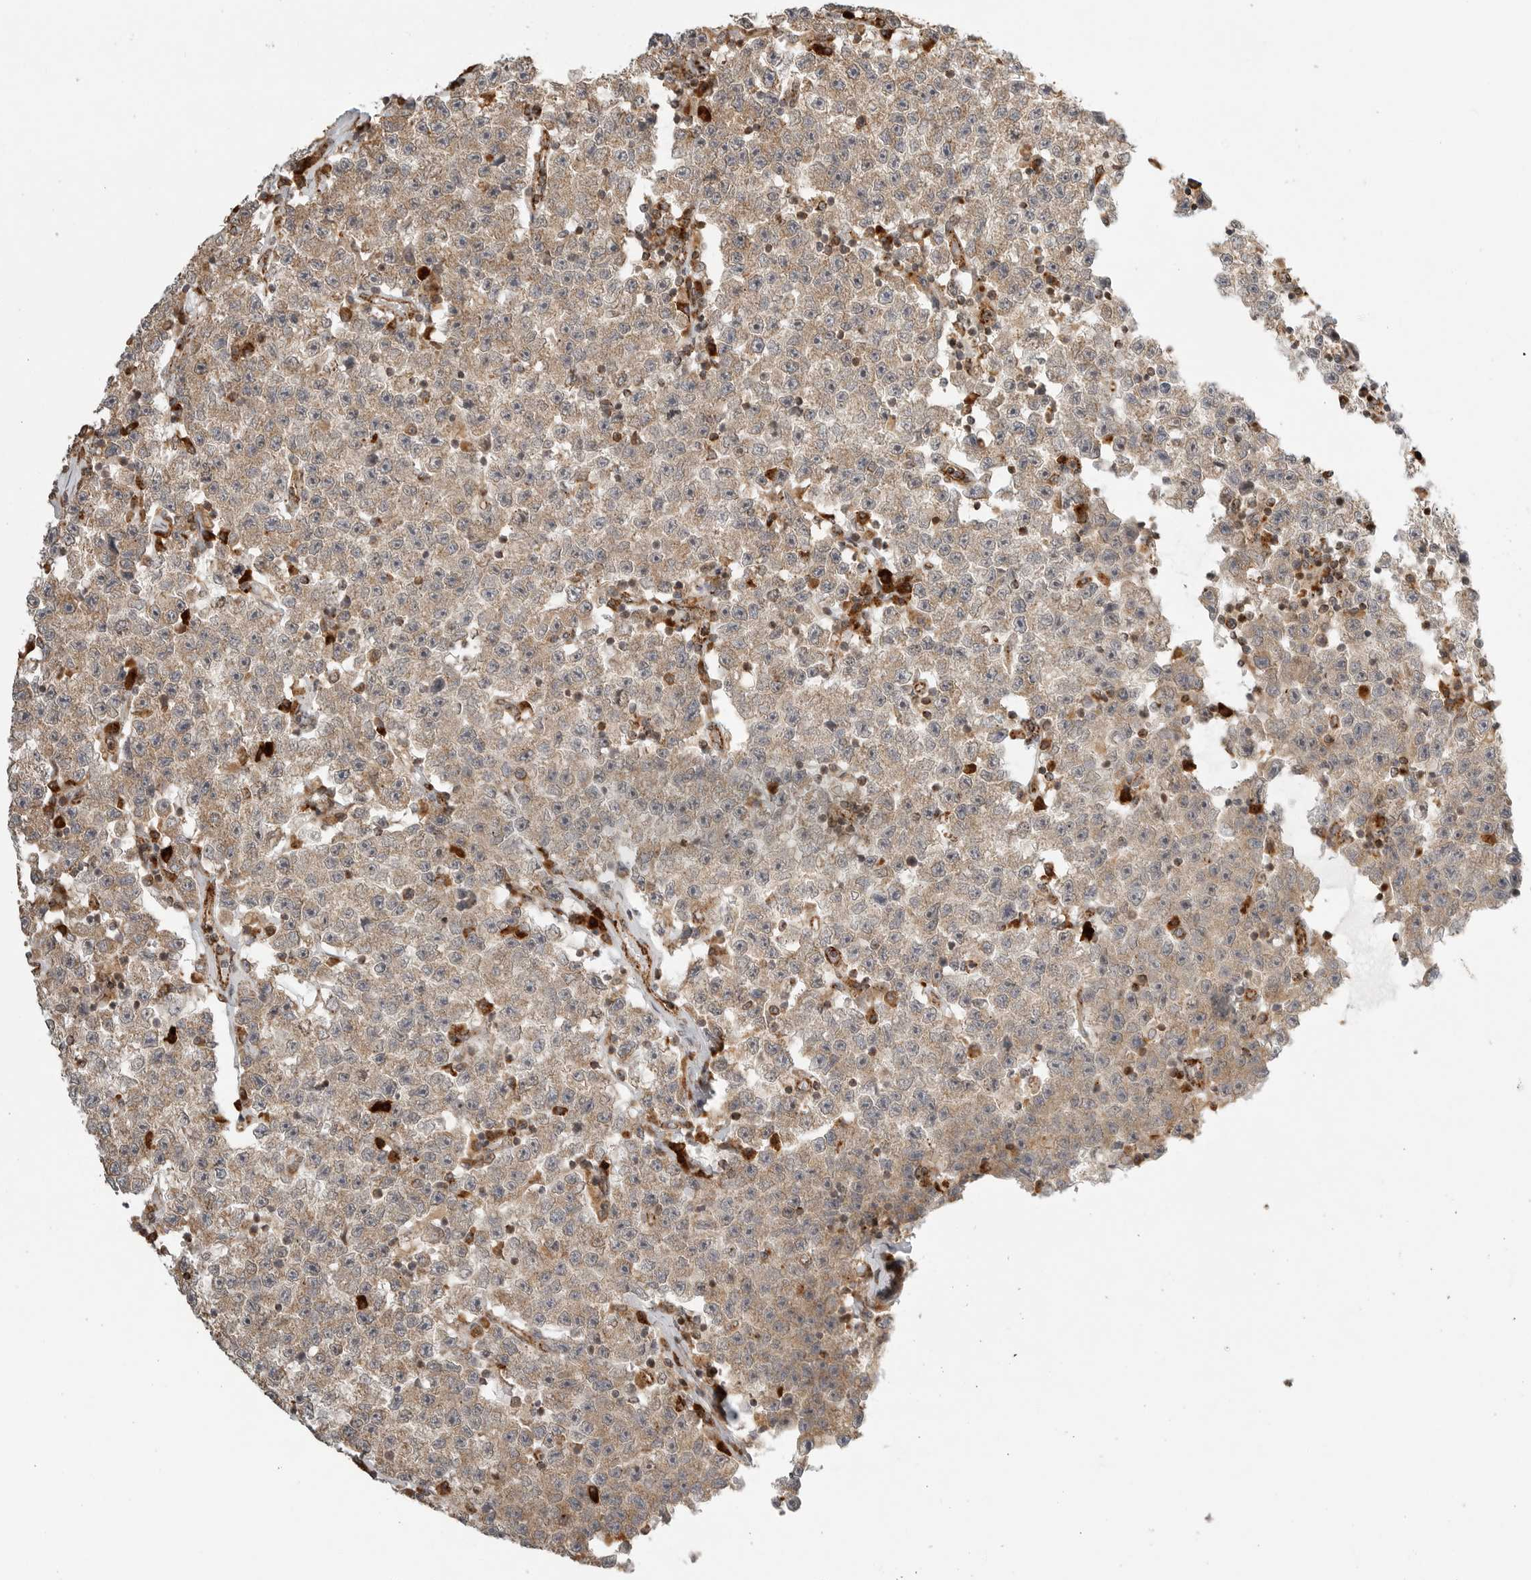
{"staining": {"intensity": "weak", "quantity": ">75%", "location": "cytoplasmic/membranous"}, "tissue": "testis cancer", "cell_type": "Tumor cells", "image_type": "cancer", "snomed": [{"axis": "morphology", "description": "Seminoma, NOS"}, {"axis": "topography", "description": "Testis"}], "caption": "Tumor cells display weak cytoplasmic/membranous staining in about >75% of cells in testis cancer (seminoma).", "gene": "IDUA", "patient": {"sex": "male", "age": 22}}